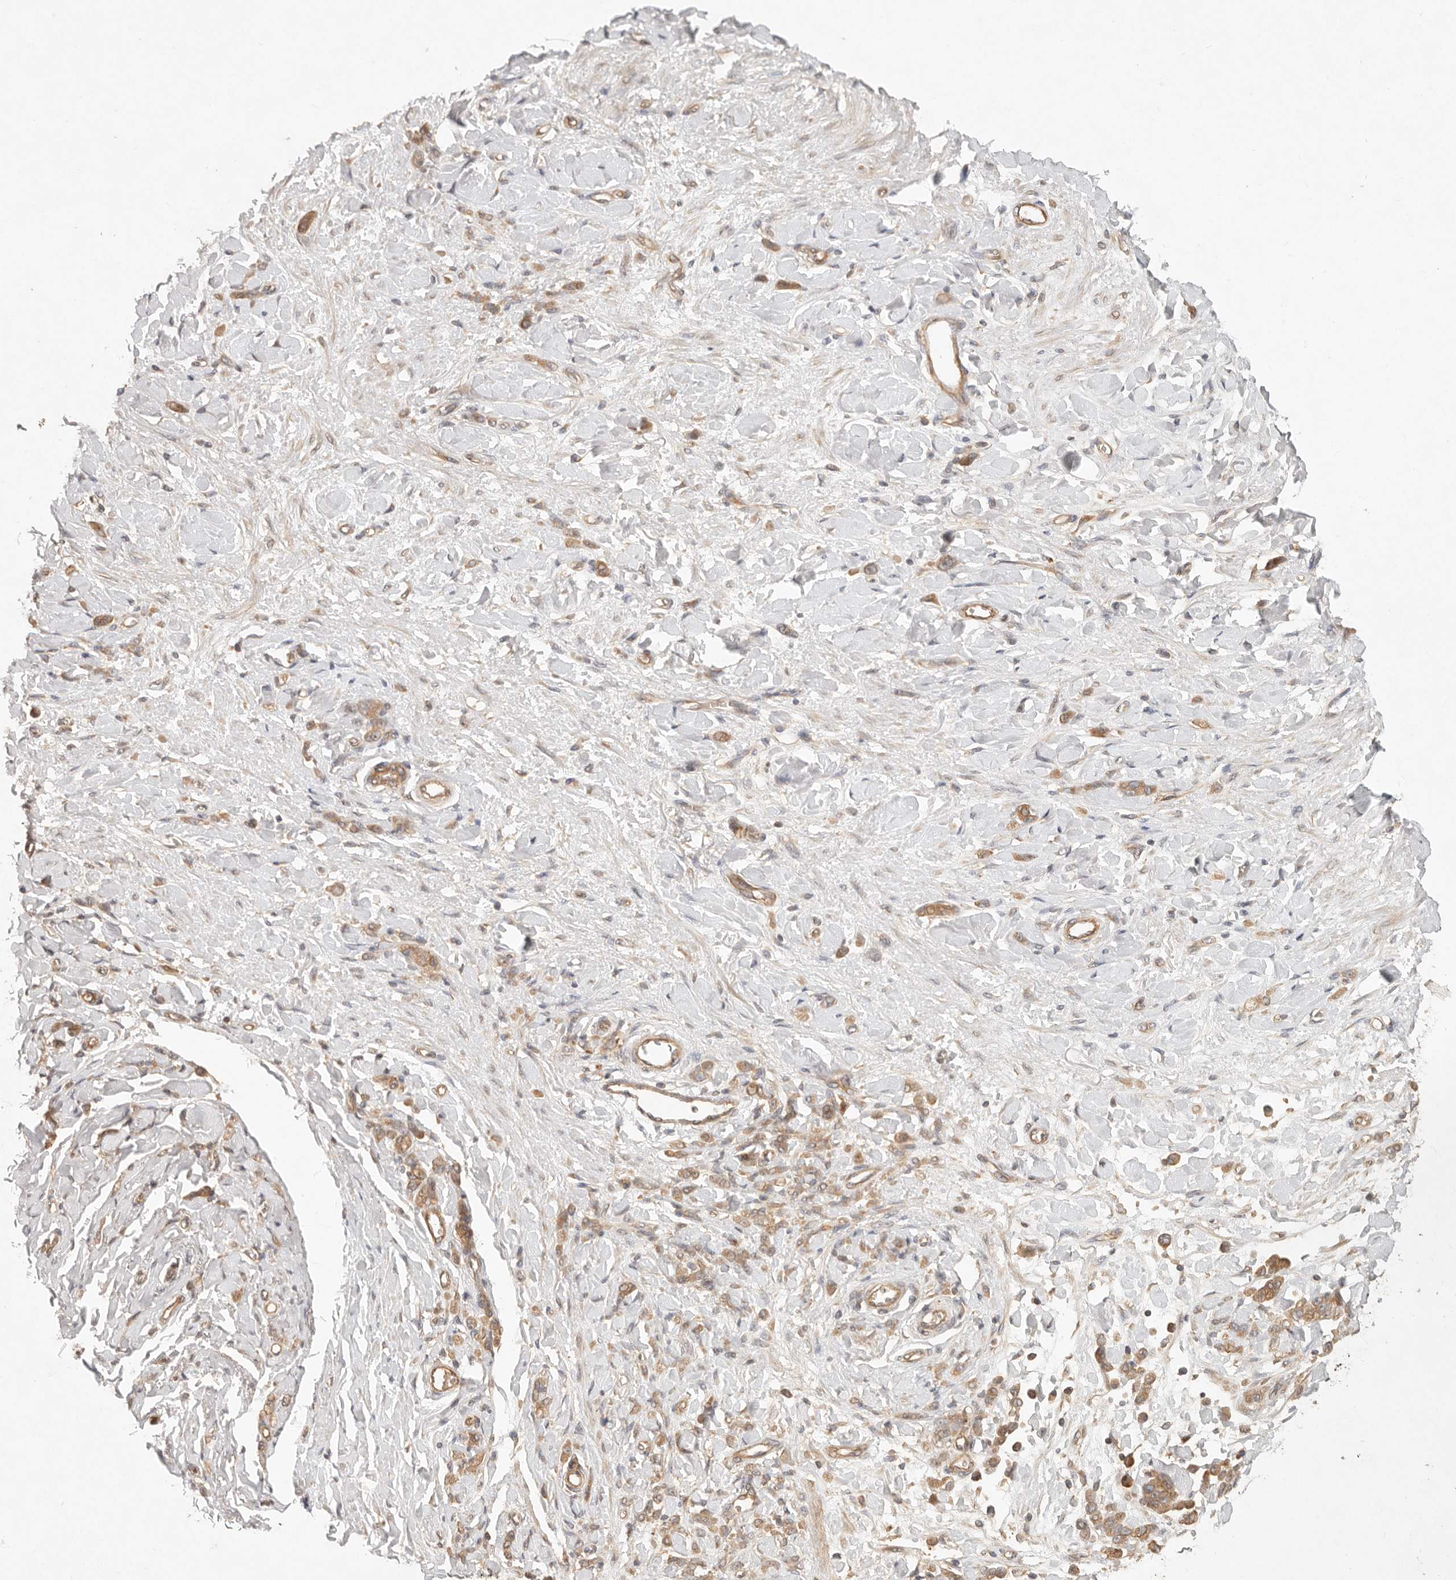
{"staining": {"intensity": "moderate", "quantity": ">75%", "location": "cytoplasmic/membranous"}, "tissue": "stomach cancer", "cell_type": "Tumor cells", "image_type": "cancer", "snomed": [{"axis": "morphology", "description": "Normal tissue, NOS"}, {"axis": "morphology", "description": "Adenocarcinoma, NOS"}, {"axis": "topography", "description": "Stomach"}], "caption": "The immunohistochemical stain highlights moderate cytoplasmic/membranous staining in tumor cells of stomach cancer (adenocarcinoma) tissue.", "gene": "HECTD3", "patient": {"sex": "male", "age": 82}}